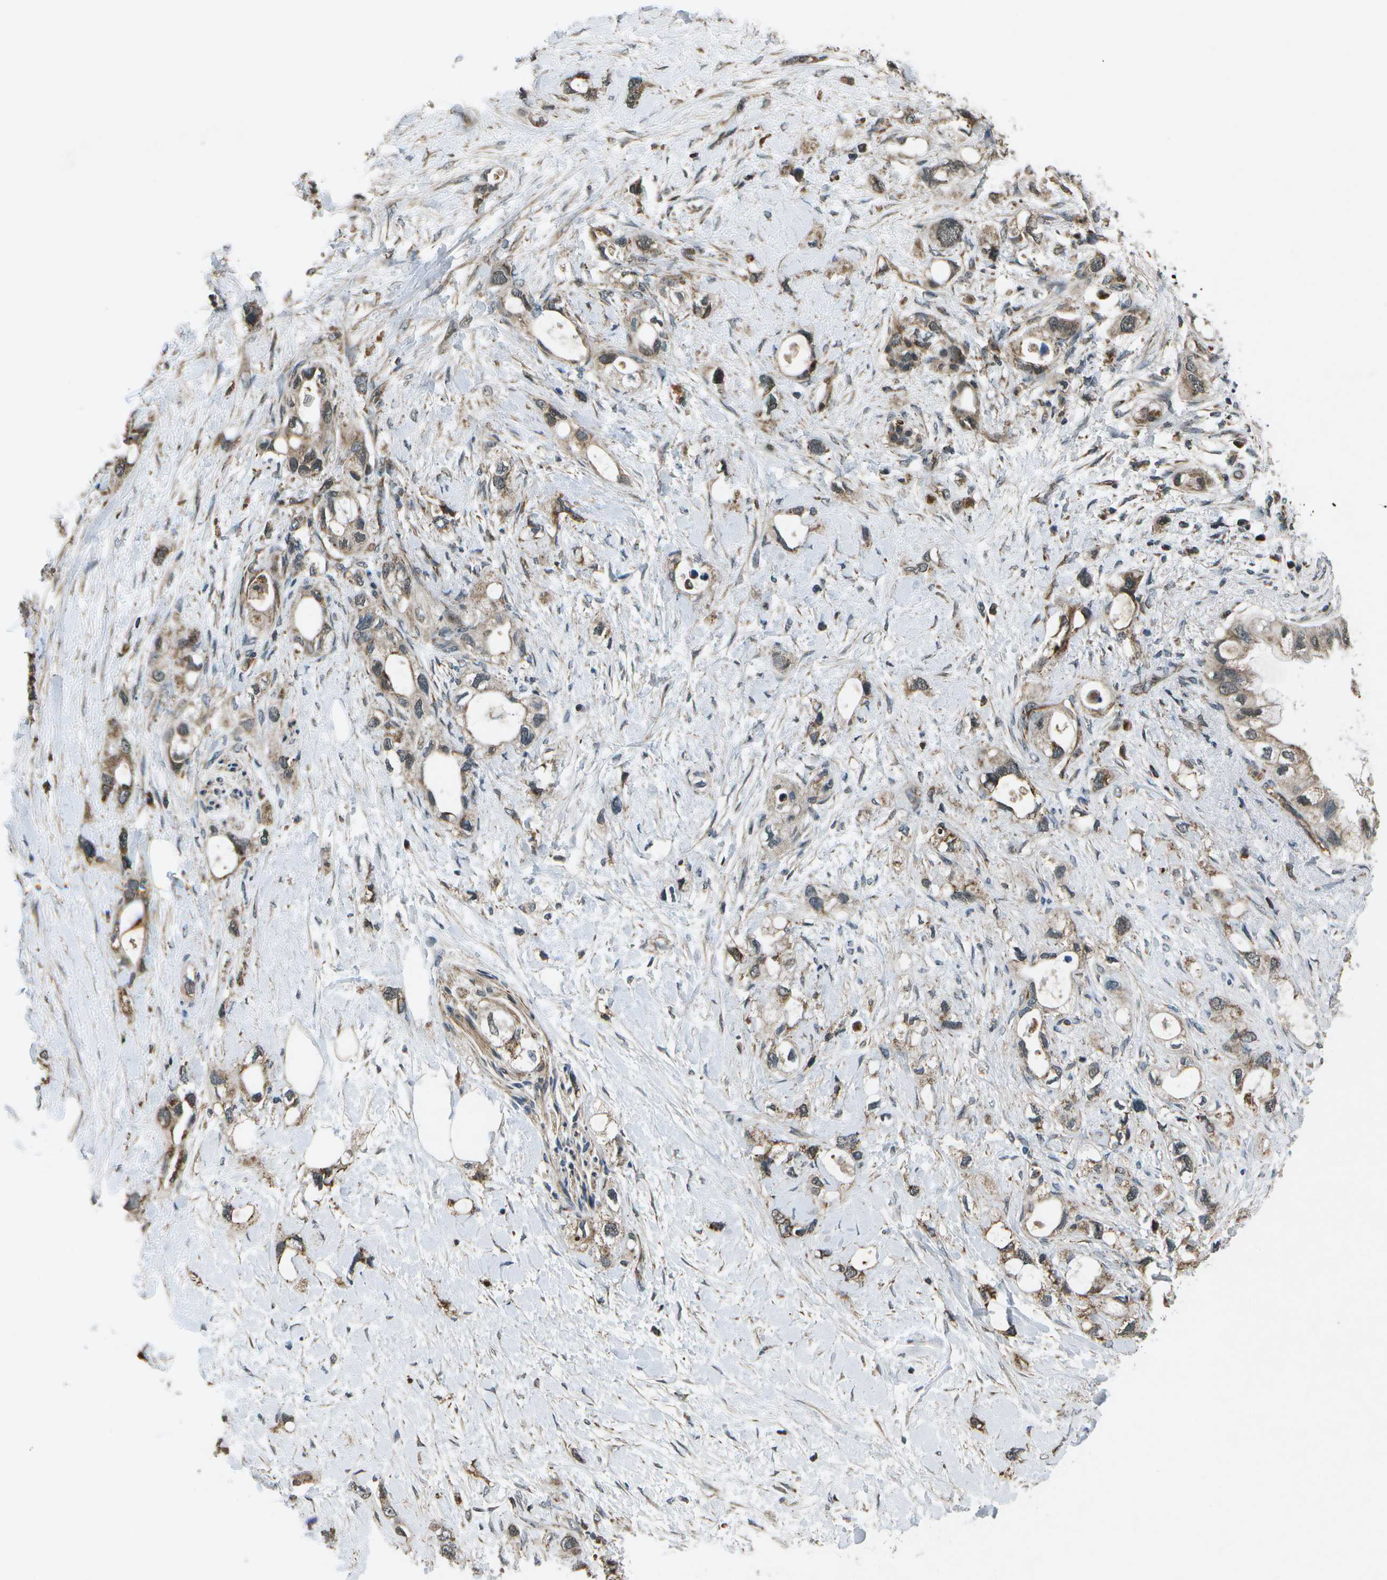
{"staining": {"intensity": "weak", "quantity": ">75%", "location": "cytoplasmic/membranous,nuclear"}, "tissue": "pancreatic cancer", "cell_type": "Tumor cells", "image_type": "cancer", "snomed": [{"axis": "morphology", "description": "Adenocarcinoma, NOS"}, {"axis": "topography", "description": "Pancreas"}], "caption": "Adenocarcinoma (pancreatic) was stained to show a protein in brown. There is low levels of weak cytoplasmic/membranous and nuclear expression in approximately >75% of tumor cells.", "gene": "EIF2AK1", "patient": {"sex": "female", "age": 56}}